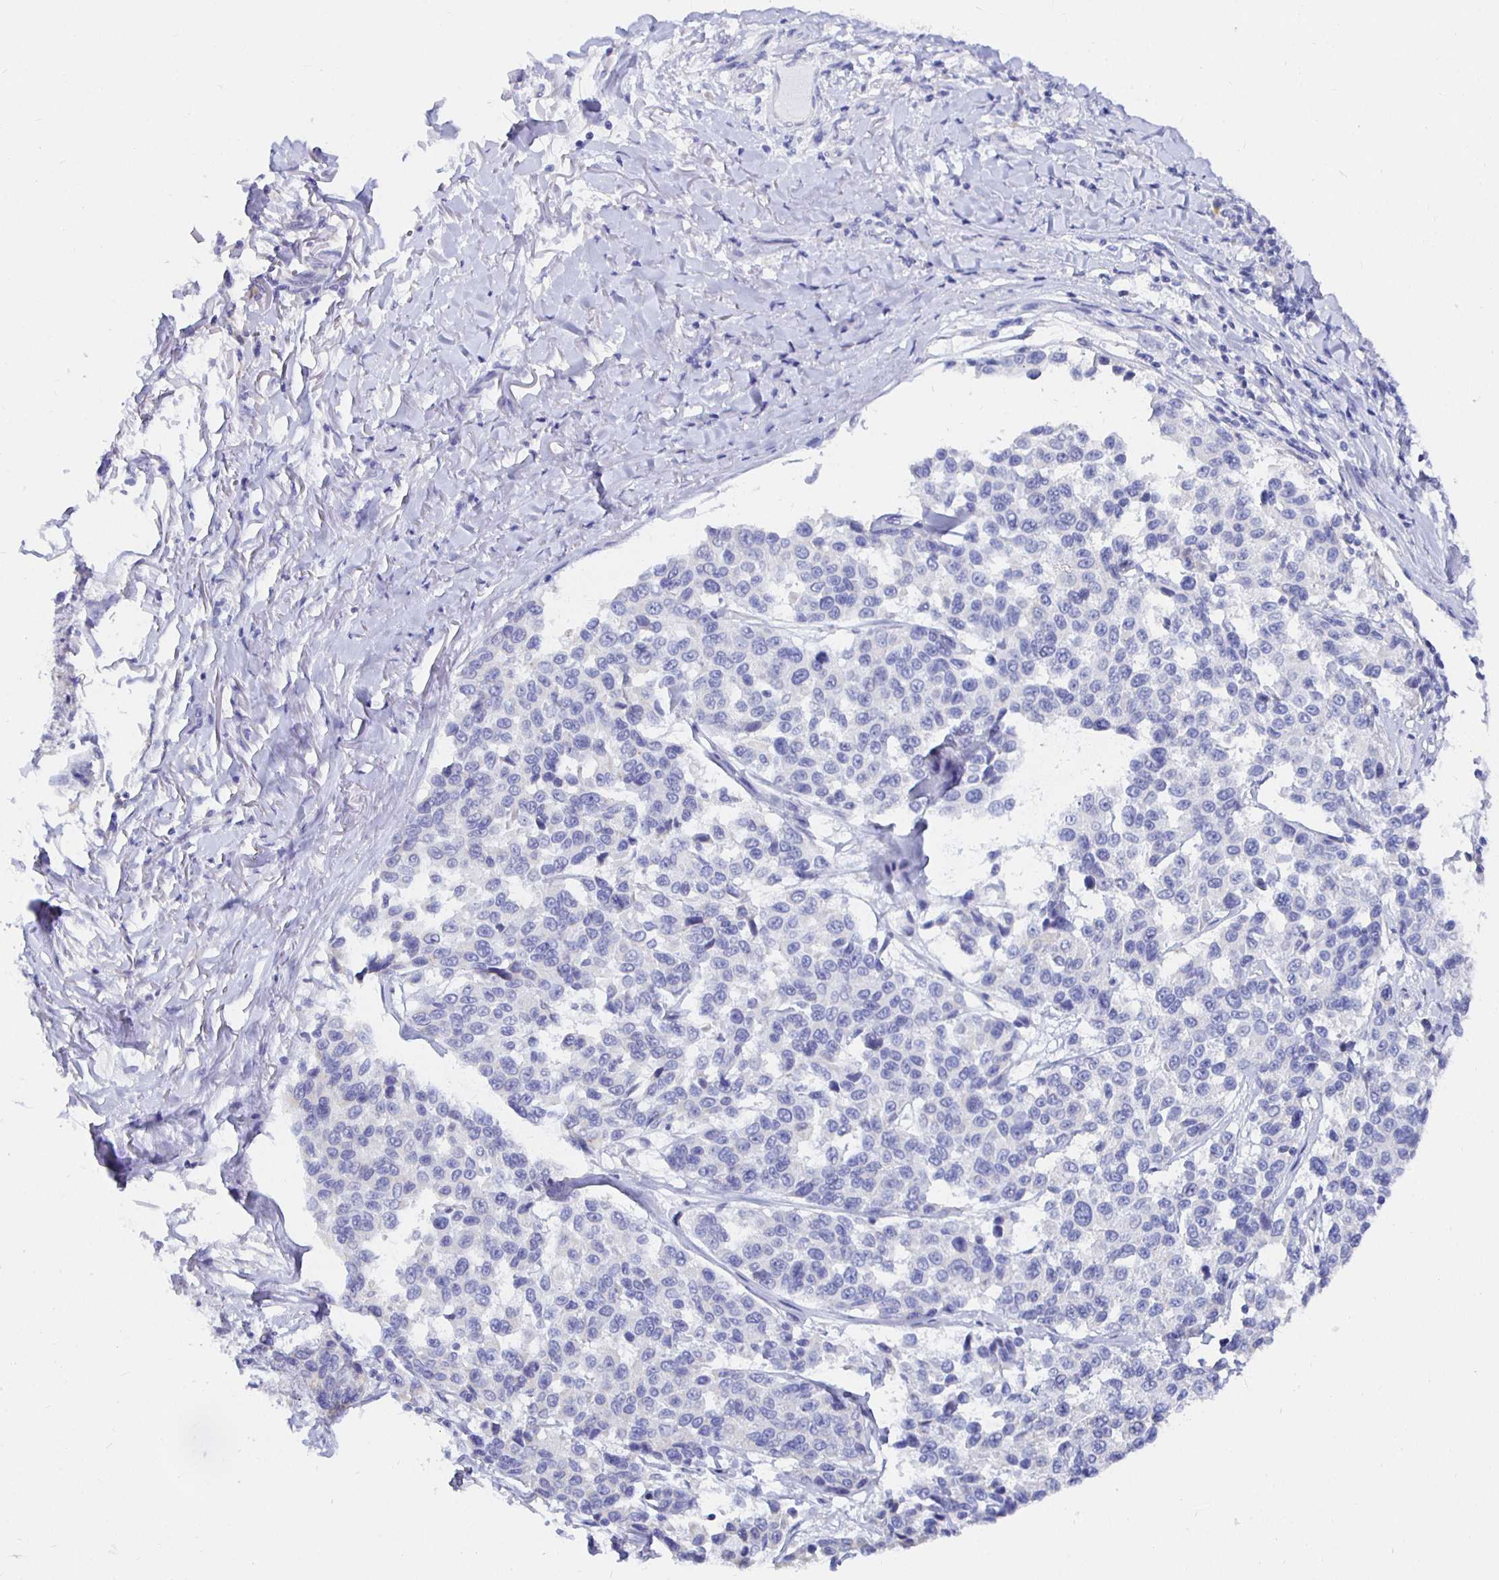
{"staining": {"intensity": "negative", "quantity": "none", "location": "none"}, "tissue": "melanoma", "cell_type": "Tumor cells", "image_type": "cancer", "snomed": [{"axis": "morphology", "description": "Malignant melanoma, NOS"}, {"axis": "topography", "description": "Skin"}], "caption": "Malignant melanoma was stained to show a protein in brown. There is no significant staining in tumor cells.", "gene": "UMOD", "patient": {"sex": "female", "age": 66}}